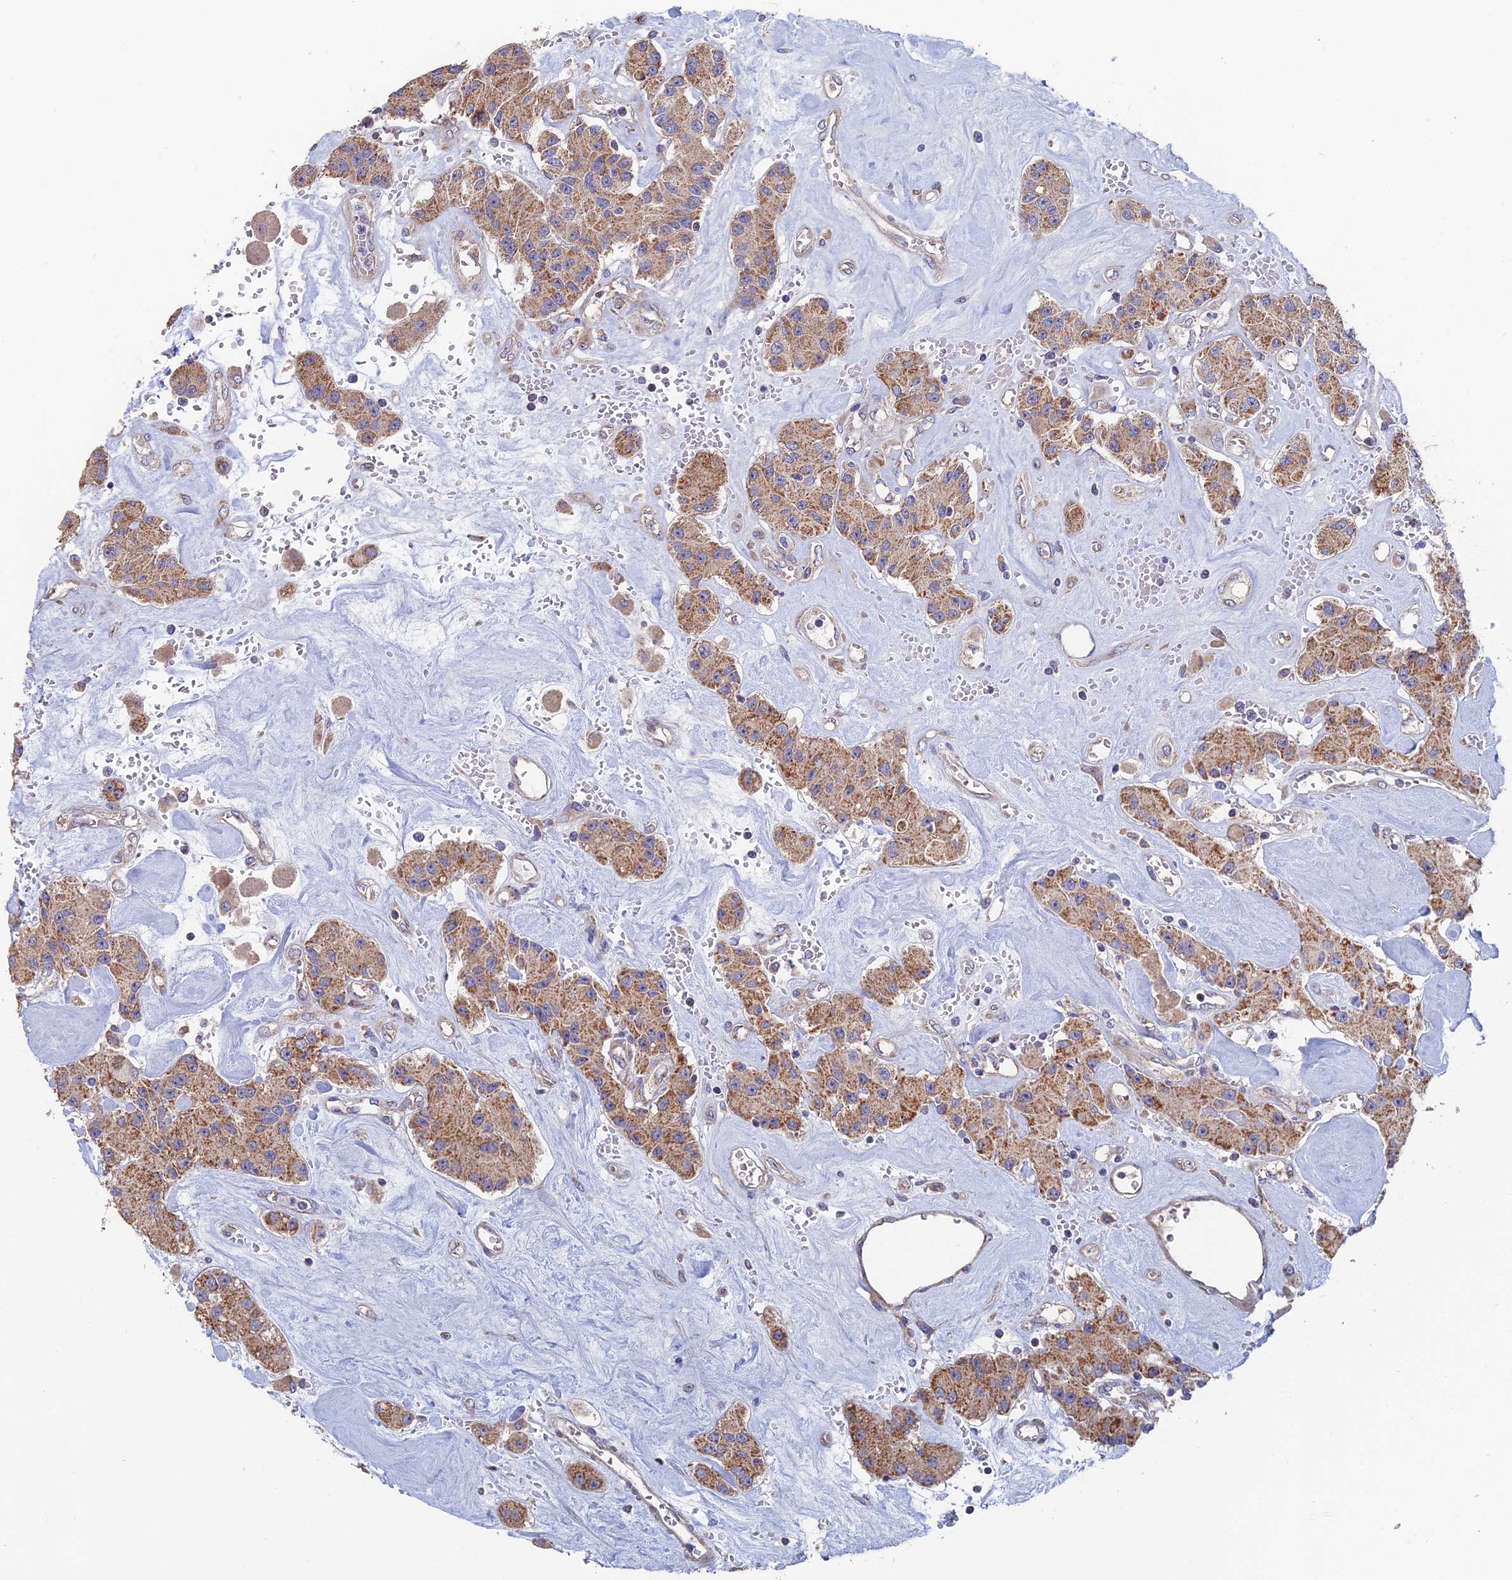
{"staining": {"intensity": "moderate", "quantity": ">75%", "location": "cytoplasmic/membranous"}, "tissue": "carcinoid", "cell_type": "Tumor cells", "image_type": "cancer", "snomed": [{"axis": "morphology", "description": "Carcinoid, malignant, NOS"}, {"axis": "topography", "description": "Pancreas"}], "caption": "Human carcinoid (malignant) stained for a protein (brown) exhibits moderate cytoplasmic/membranous positive expression in approximately >75% of tumor cells.", "gene": "ECSIT", "patient": {"sex": "male", "age": 41}}